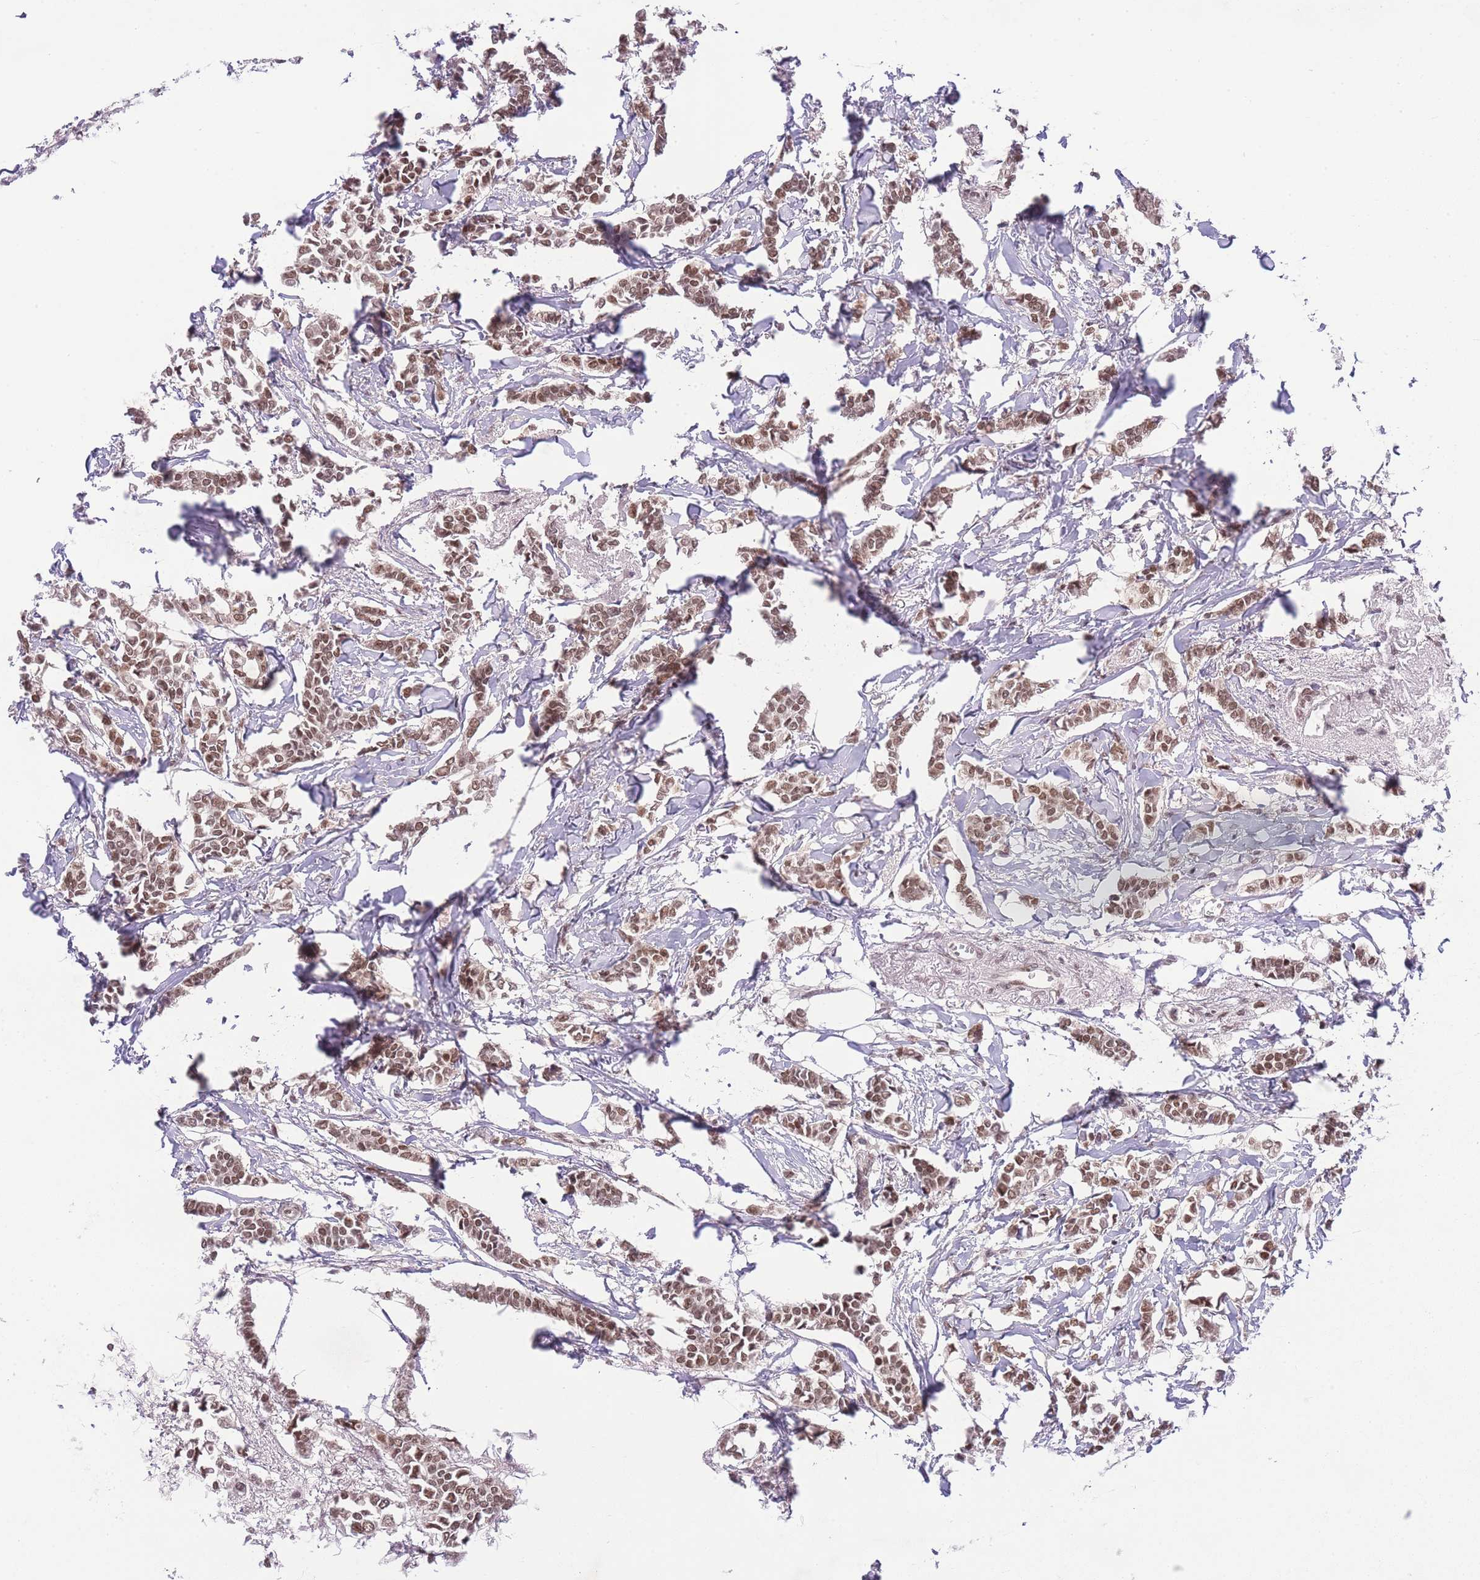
{"staining": {"intensity": "moderate", "quantity": ">75%", "location": "nuclear"}, "tissue": "breast cancer", "cell_type": "Tumor cells", "image_type": "cancer", "snomed": [{"axis": "morphology", "description": "Duct carcinoma"}, {"axis": "topography", "description": "Breast"}], "caption": "A micrograph of human breast cancer (infiltrating ductal carcinoma) stained for a protein demonstrates moderate nuclear brown staining in tumor cells.", "gene": "TMED3", "patient": {"sex": "female", "age": 41}}